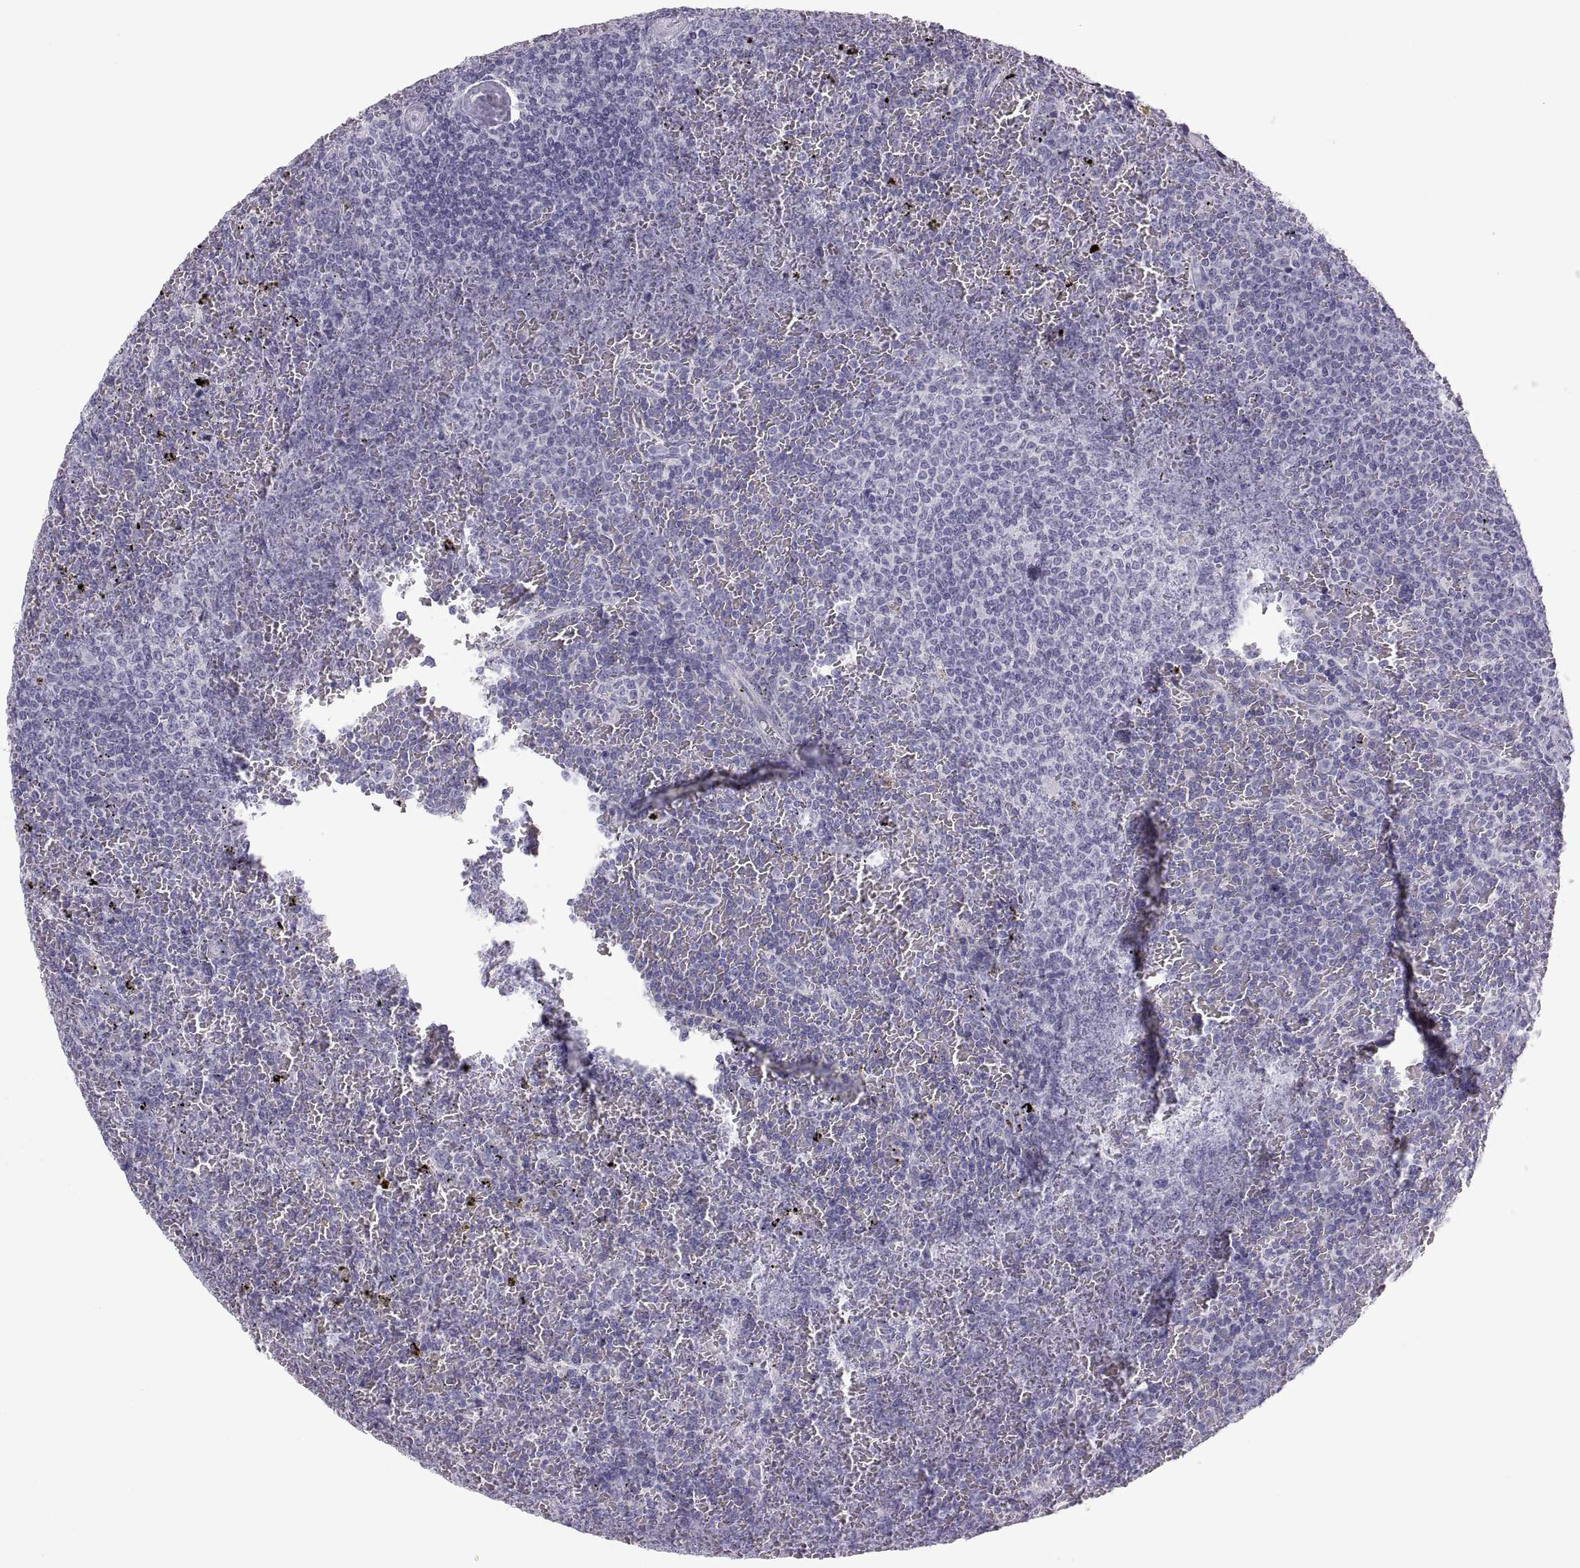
{"staining": {"intensity": "negative", "quantity": "none", "location": "none"}, "tissue": "lymphoma", "cell_type": "Tumor cells", "image_type": "cancer", "snomed": [{"axis": "morphology", "description": "Malignant lymphoma, non-Hodgkin's type, Low grade"}, {"axis": "topography", "description": "Spleen"}], "caption": "Tumor cells are negative for brown protein staining in low-grade malignant lymphoma, non-Hodgkin's type.", "gene": "MAGEB2", "patient": {"sex": "female", "age": 77}}